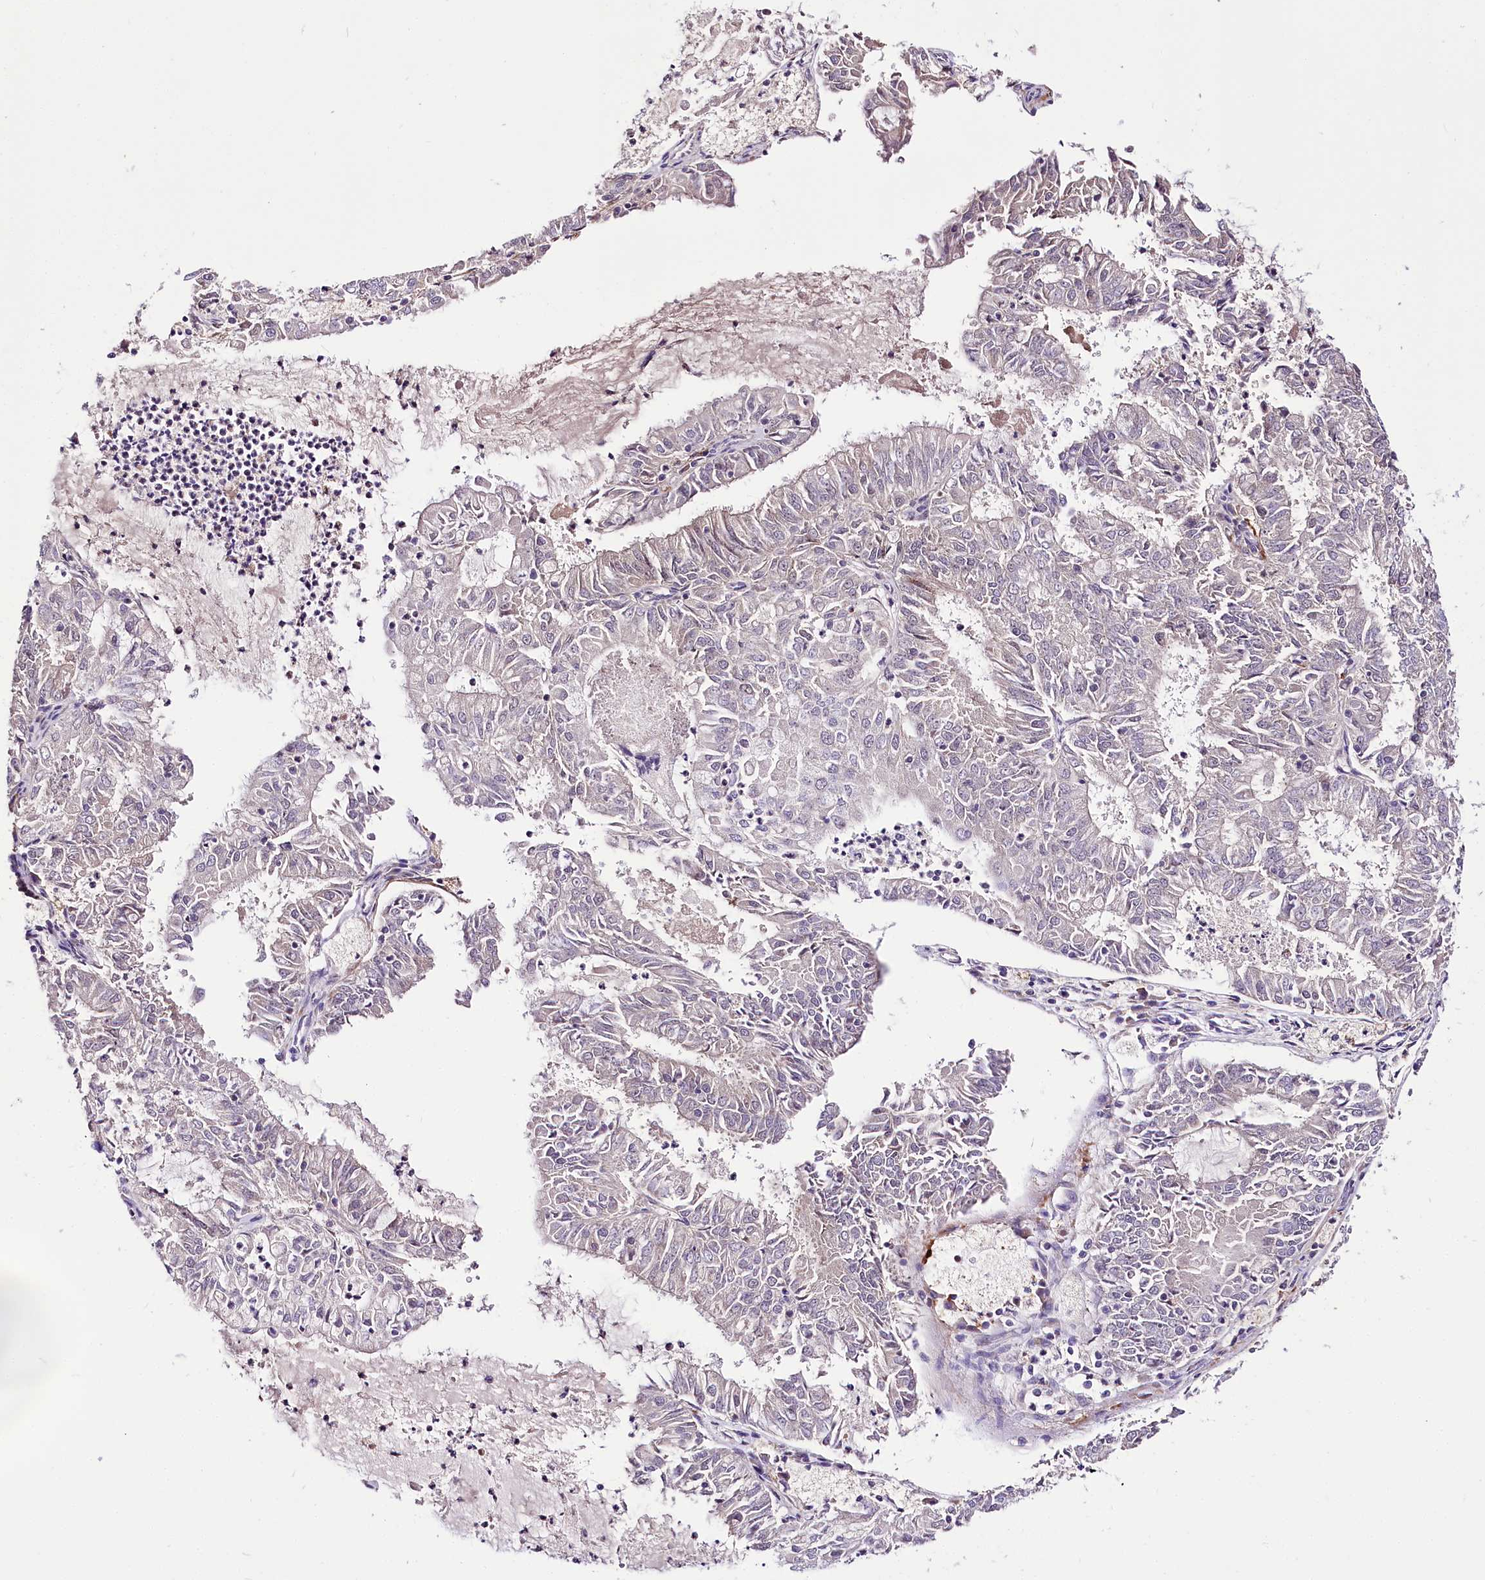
{"staining": {"intensity": "negative", "quantity": "none", "location": "none"}, "tissue": "endometrial cancer", "cell_type": "Tumor cells", "image_type": "cancer", "snomed": [{"axis": "morphology", "description": "Adenocarcinoma, NOS"}, {"axis": "topography", "description": "Endometrium"}], "caption": "Endometrial adenocarcinoma stained for a protein using immunohistochemistry (IHC) exhibits no expression tumor cells.", "gene": "POLA2", "patient": {"sex": "female", "age": 57}}